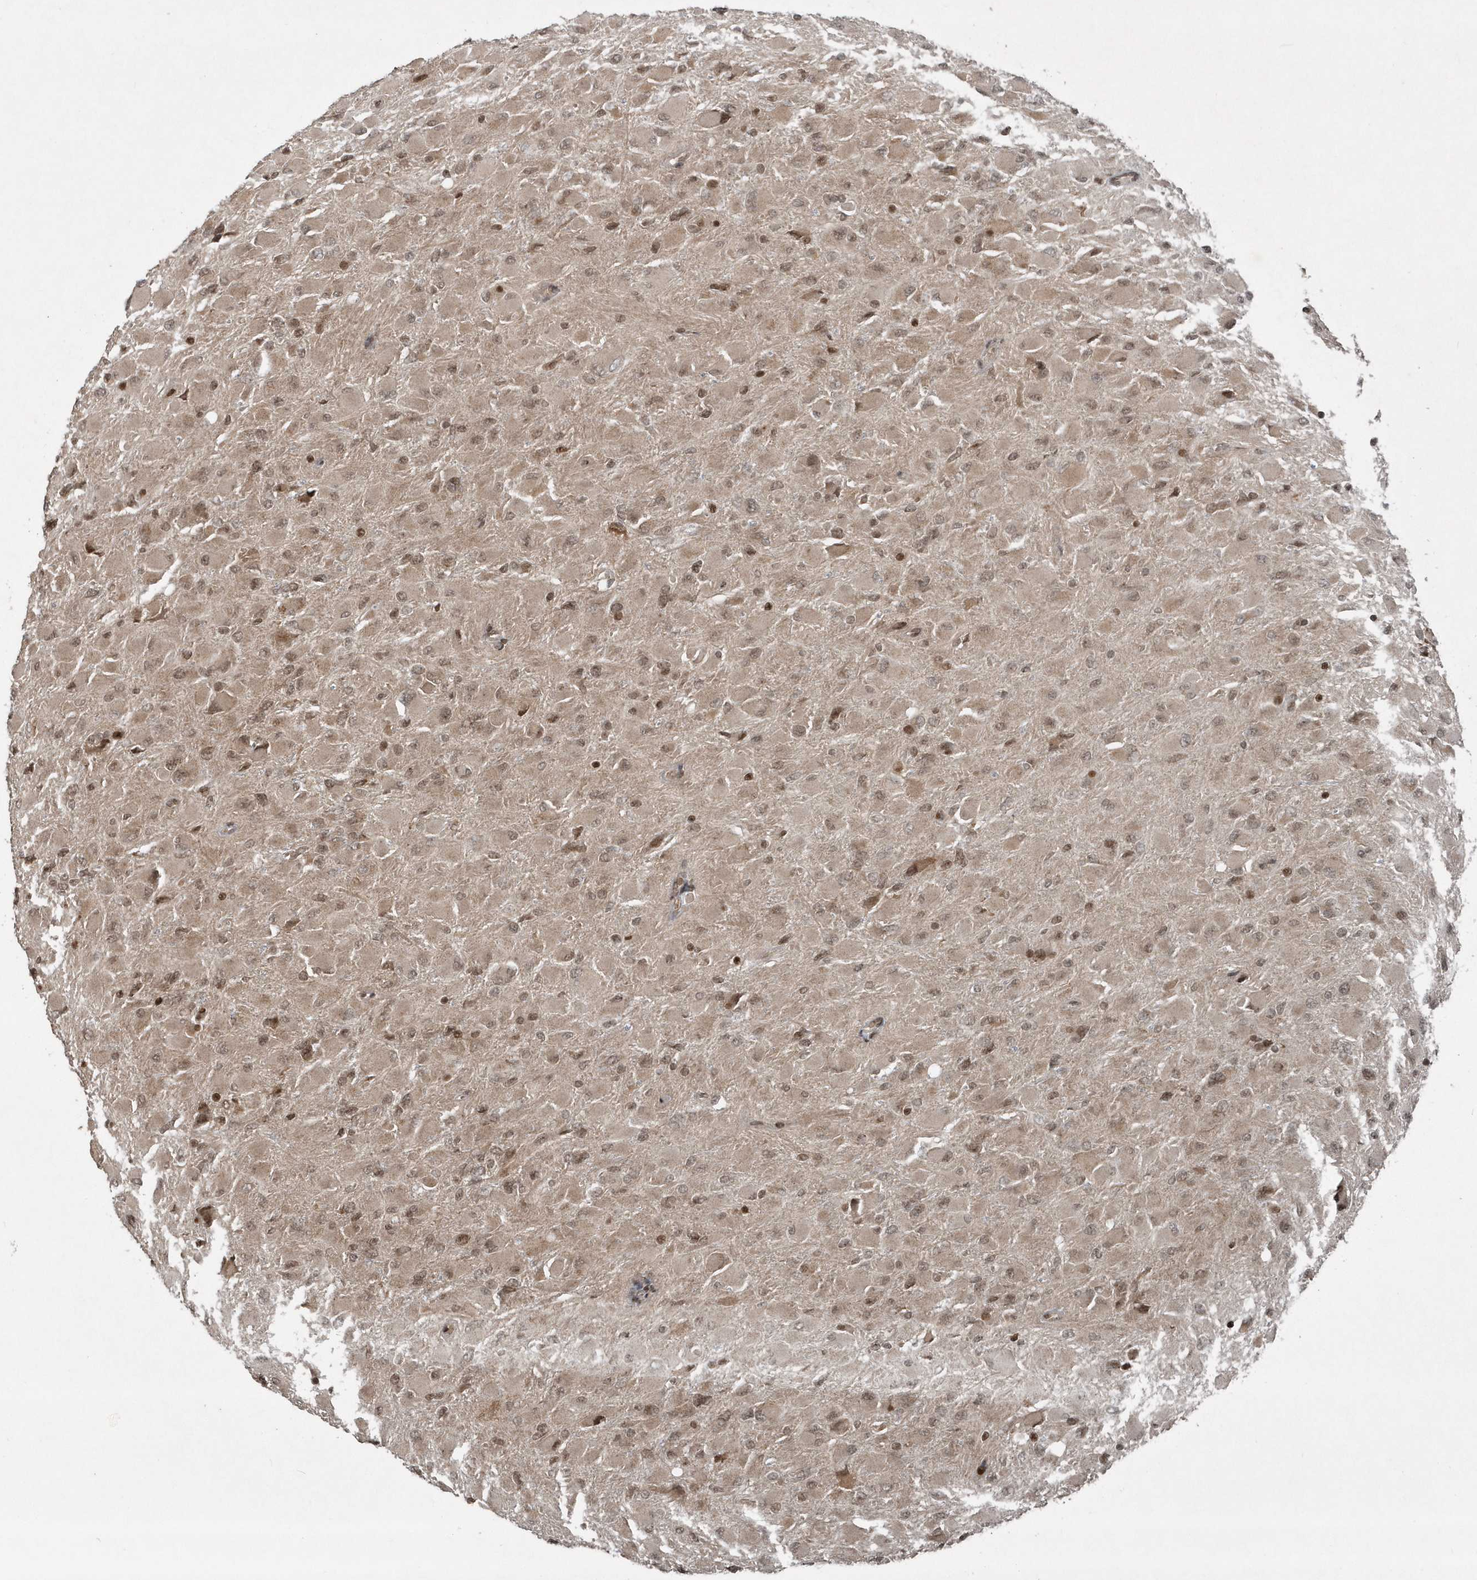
{"staining": {"intensity": "moderate", "quantity": "25%-75%", "location": "cytoplasmic/membranous,nuclear"}, "tissue": "glioma", "cell_type": "Tumor cells", "image_type": "cancer", "snomed": [{"axis": "morphology", "description": "Glioma, malignant, High grade"}, {"axis": "topography", "description": "Cerebral cortex"}], "caption": "Protein staining reveals moderate cytoplasmic/membranous and nuclear staining in approximately 25%-75% of tumor cells in malignant high-grade glioma.", "gene": "EIF2B1", "patient": {"sex": "female", "age": 36}}